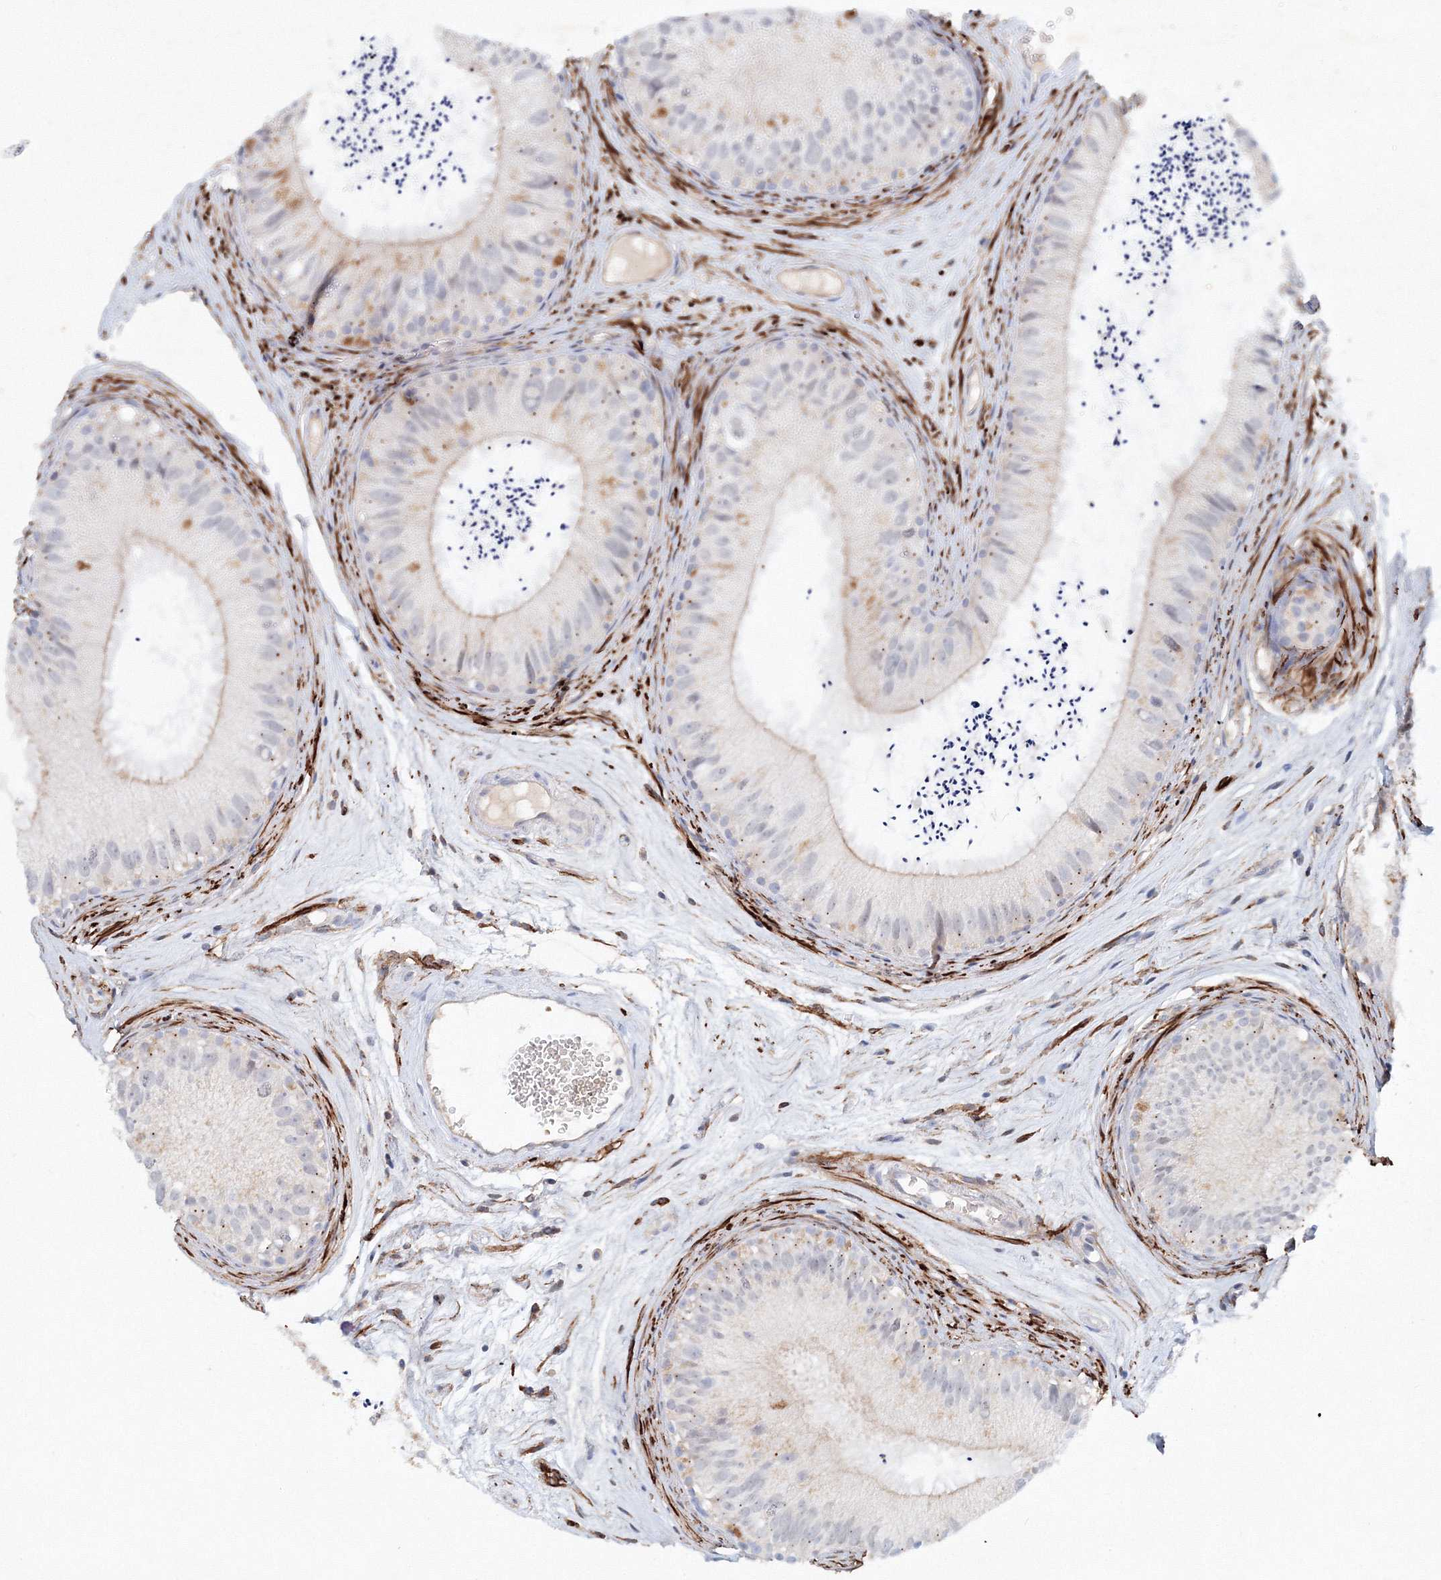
{"staining": {"intensity": "negative", "quantity": "none", "location": "none"}, "tissue": "epididymis", "cell_type": "Glandular cells", "image_type": "normal", "snomed": [{"axis": "morphology", "description": "Normal tissue, NOS"}, {"axis": "topography", "description": "Epididymis"}], "caption": "DAB immunohistochemical staining of unremarkable human epididymis exhibits no significant staining in glandular cells.", "gene": "SH3BP5", "patient": {"sex": "male", "age": 77}}